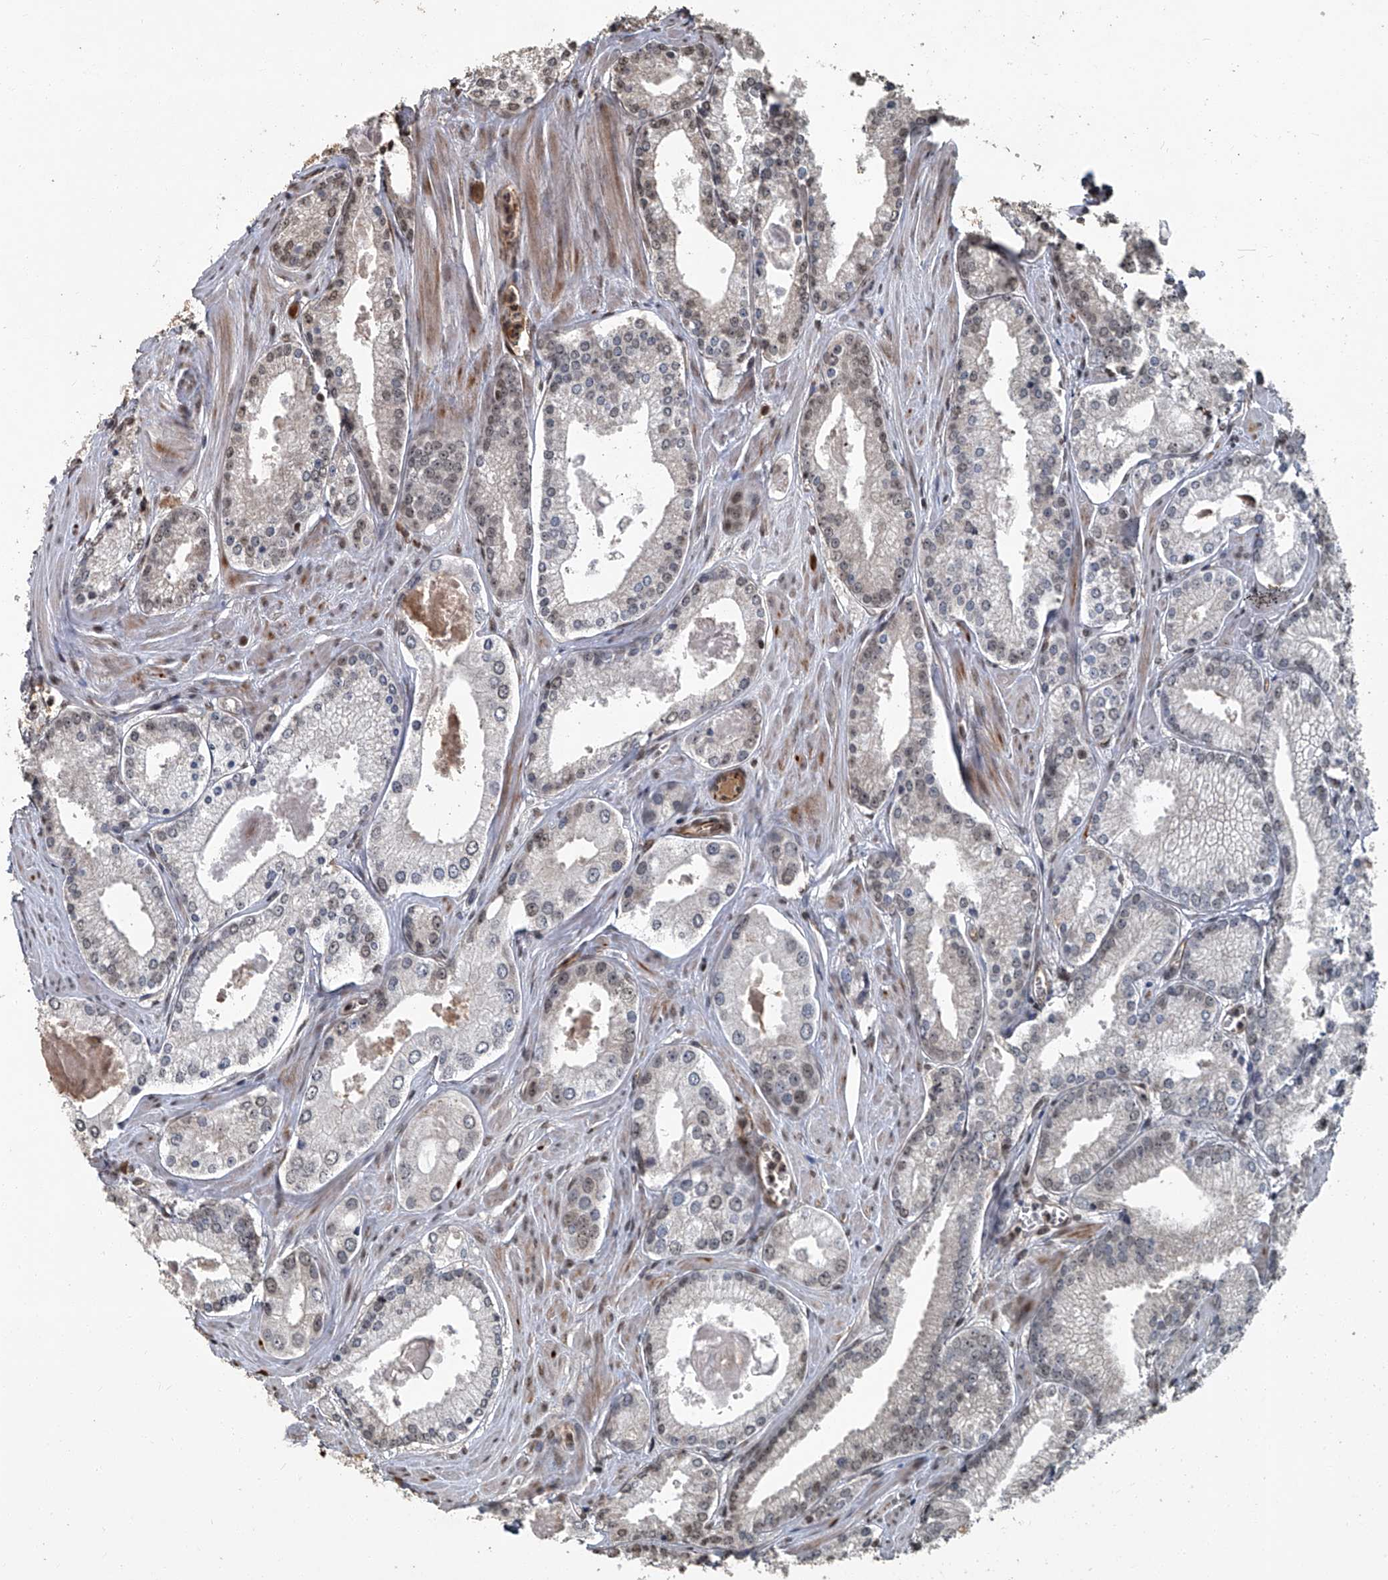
{"staining": {"intensity": "negative", "quantity": "none", "location": "none"}, "tissue": "prostate cancer", "cell_type": "Tumor cells", "image_type": "cancer", "snomed": [{"axis": "morphology", "description": "Adenocarcinoma, Low grade"}, {"axis": "topography", "description": "Prostate"}], "caption": "High magnification brightfield microscopy of adenocarcinoma (low-grade) (prostate) stained with DAB (brown) and counterstained with hematoxylin (blue): tumor cells show no significant expression. (DAB (3,3'-diaminobenzidine) immunohistochemistry, high magnification).", "gene": "GPR132", "patient": {"sex": "male", "age": 54}}